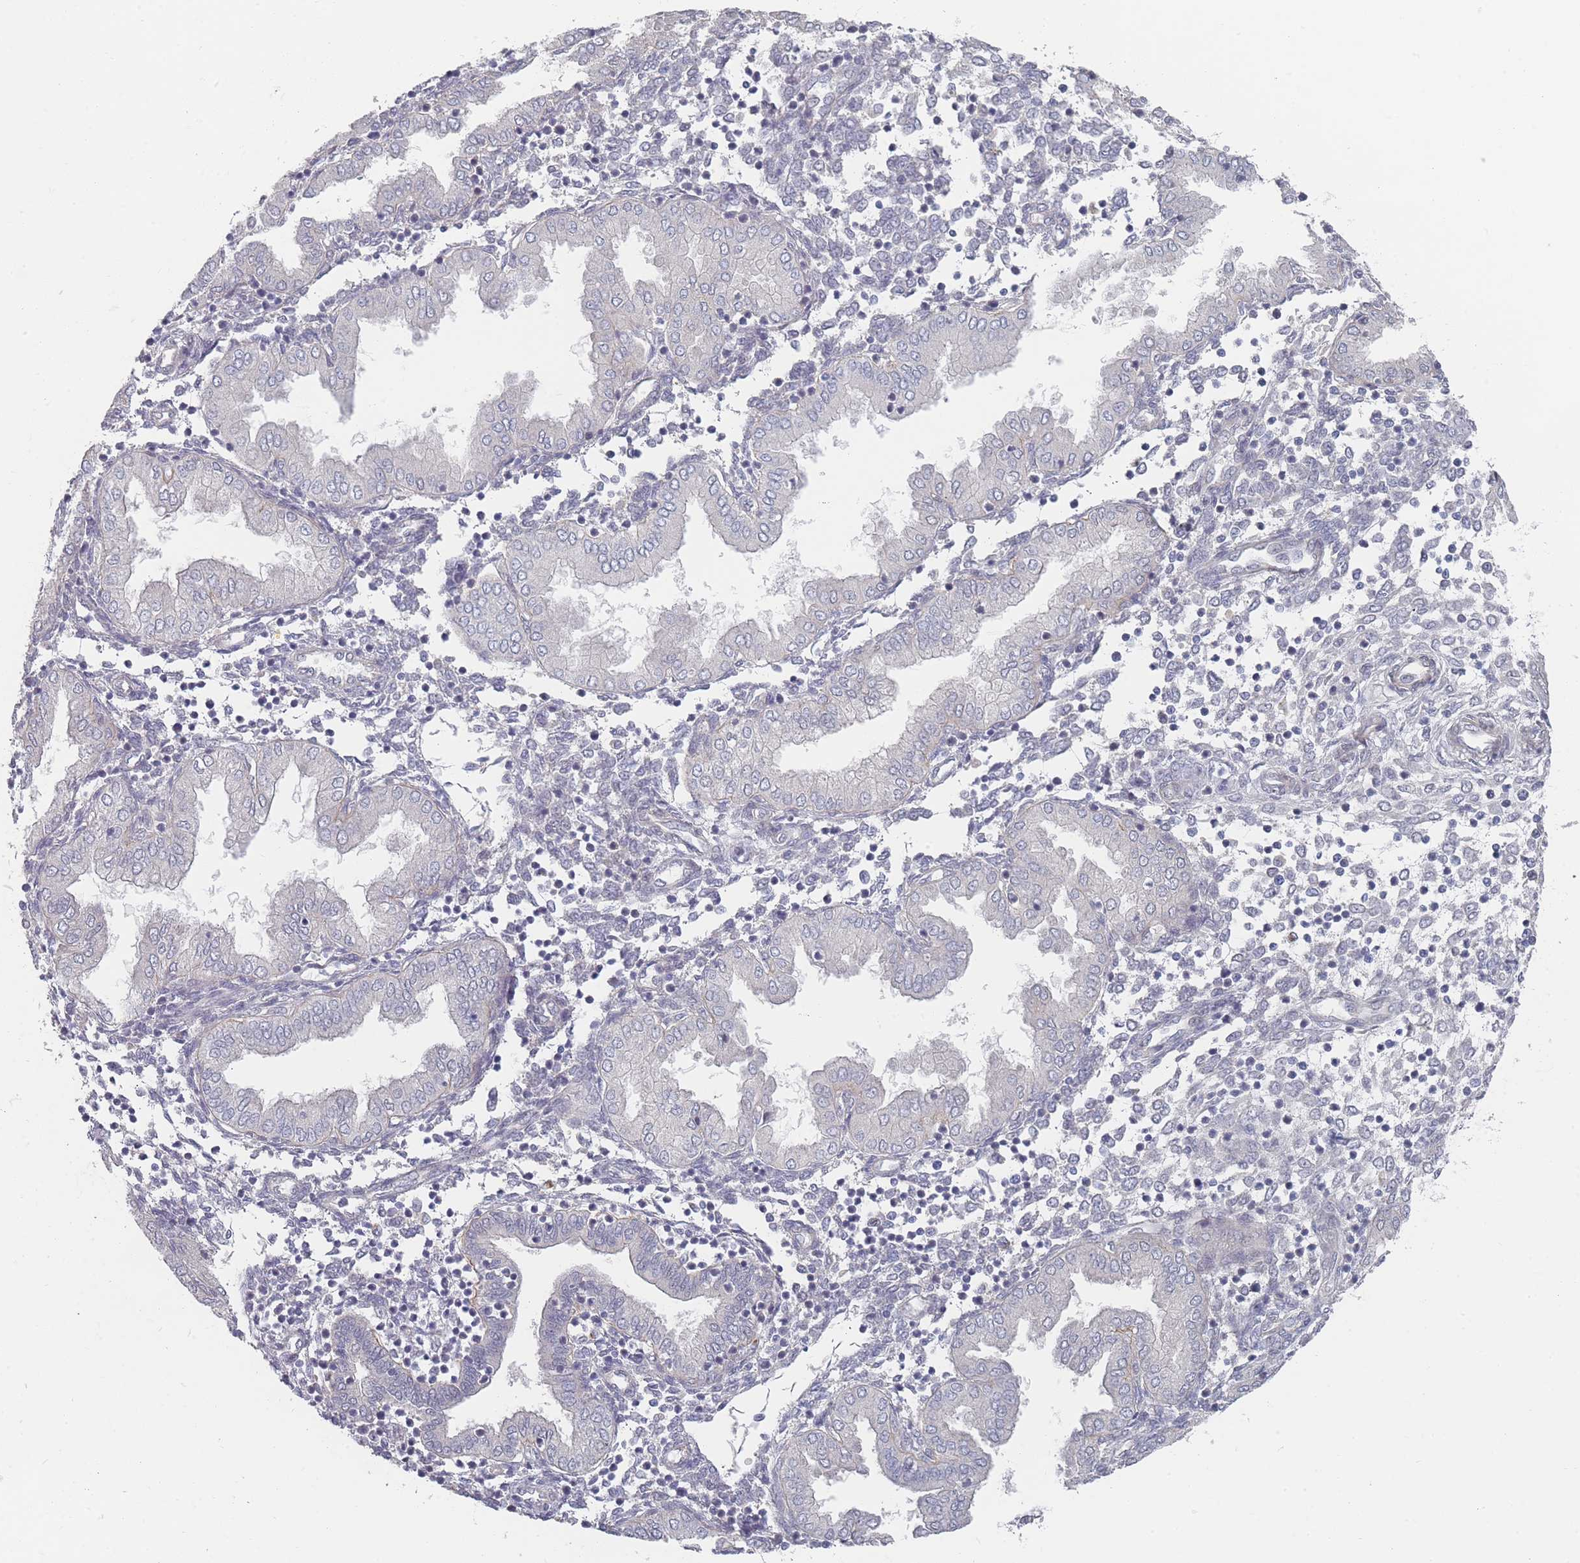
{"staining": {"intensity": "negative", "quantity": "none", "location": "none"}, "tissue": "endometrium", "cell_type": "Cells in endometrial stroma", "image_type": "normal", "snomed": [{"axis": "morphology", "description": "Normal tissue, NOS"}, {"axis": "topography", "description": "Endometrium"}], "caption": "The photomicrograph exhibits no significant staining in cells in endometrial stroma of endometrium.", "gene": "ANKRD10", "patient": {"sex": "female", "age": 53}}